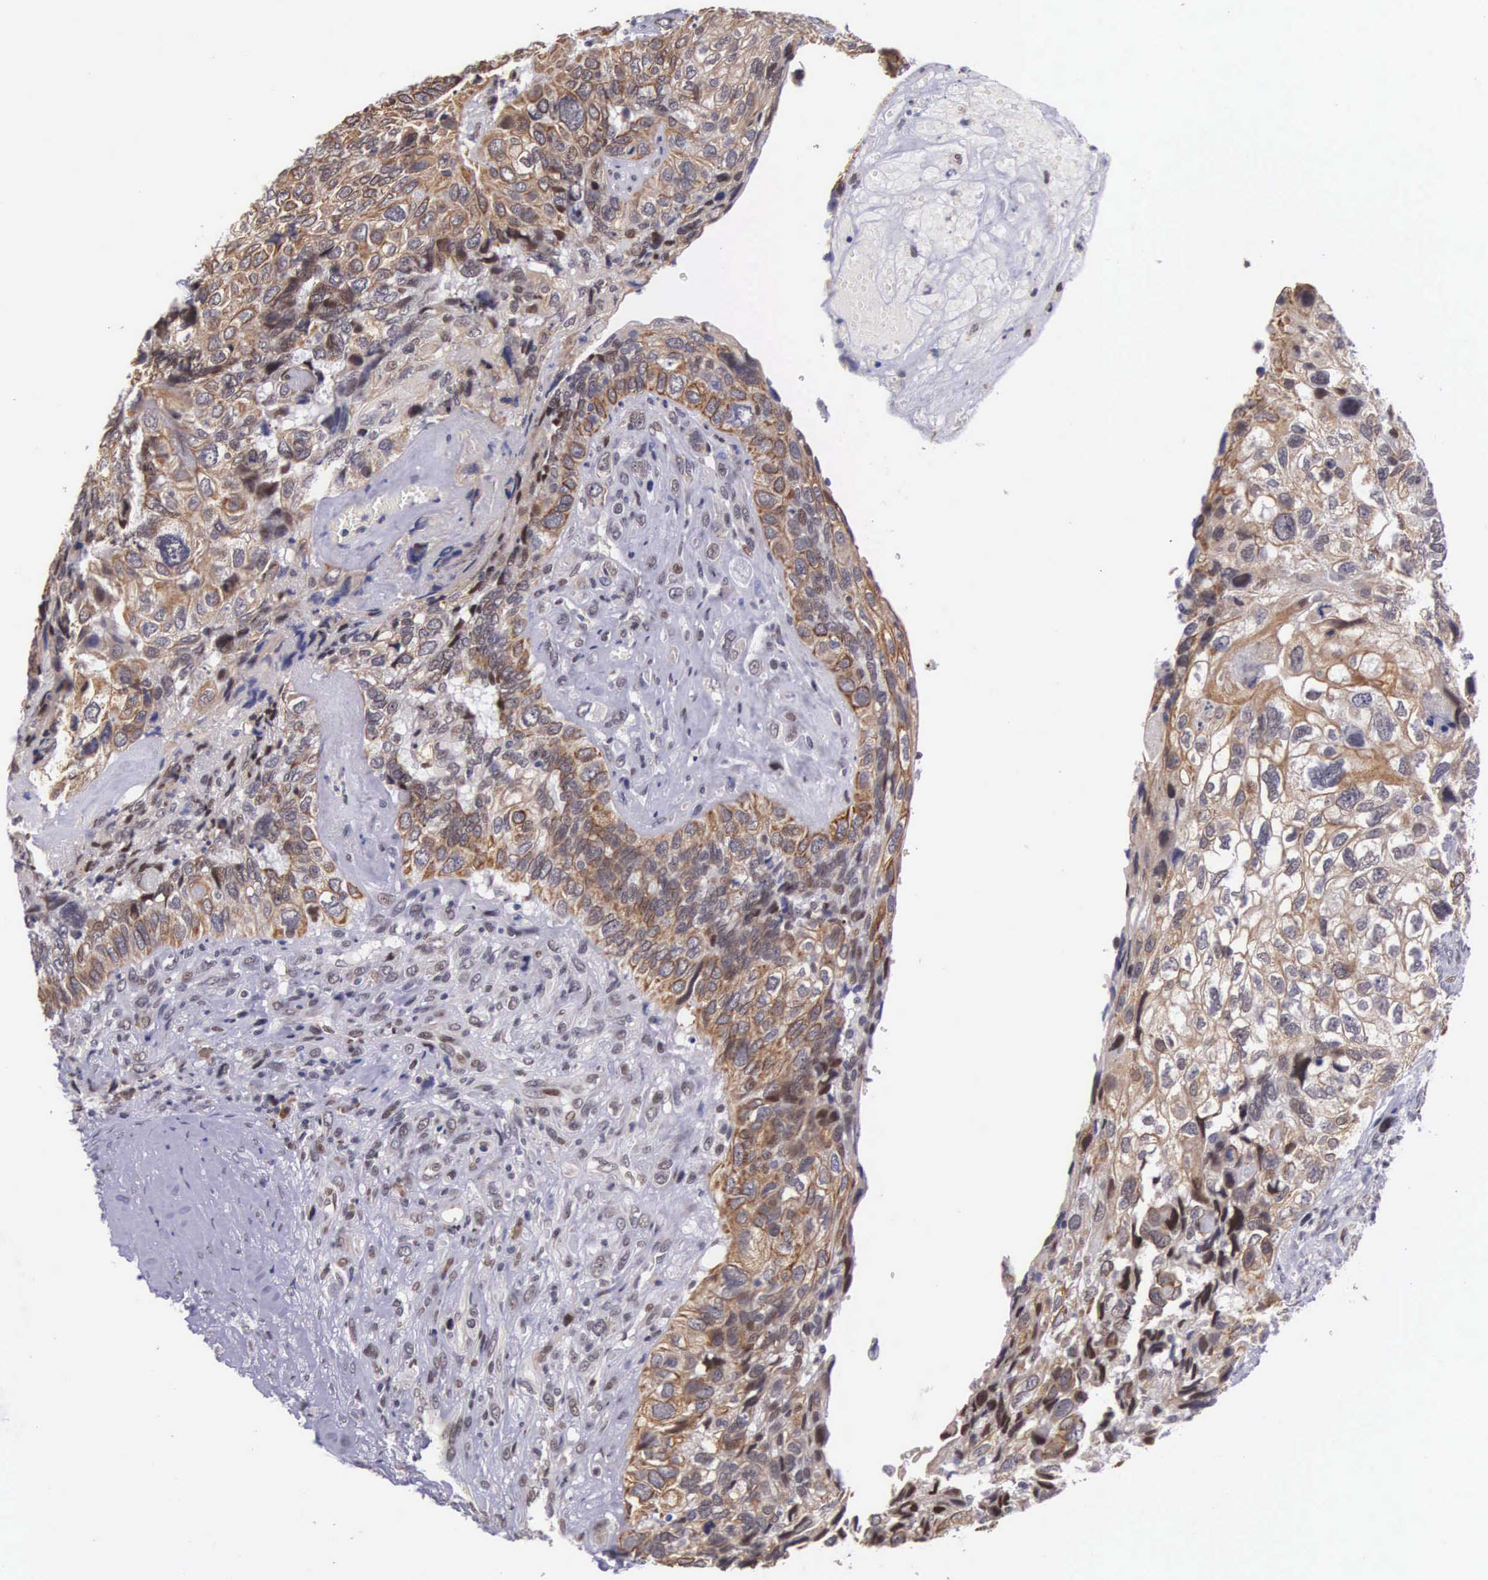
{"staining": {"intensity": "moderate", "quantity": "25%-75%", "location": "cytoplasmic/membranous"}, "tissue": "breast cancer", "cell_type": "Tumor cells", "image_type": "cancer", "snomed": [{"axis": "morphology", "description": "Neoplasm, malignant, NOS"}, {"axis": "topography", "description": "Breast"}], "caption": "Protein expression analysis of breast cancer reveals moderate cytoplasmic/membranous staining in approximately 25%-75% of tumor cells.", "gene": "SLC25A21", "patient": {"sex": "female", "age": 50}}